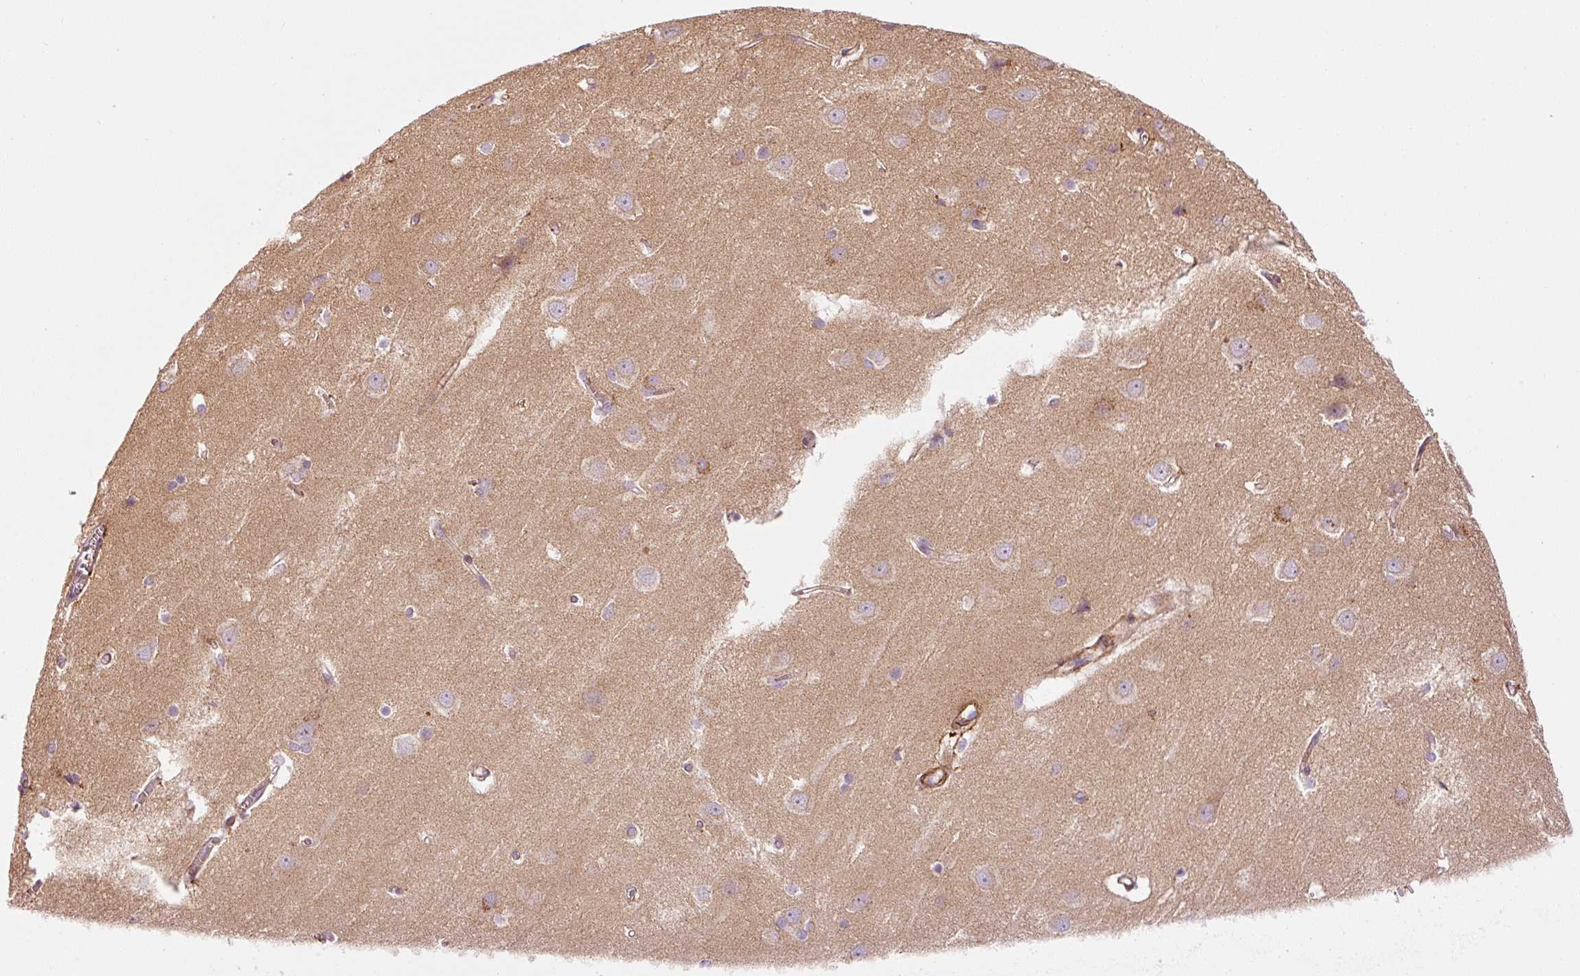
{"staining": {"intensity": "moderate", "quantity": ">75%", "location": "cytoplasmic/membranous"}, "tissue": "cerebral cortex", "cell_type": "Endothelial cells", "image_type": "normal", "snomed": [{"axis": "morphology", "description": "Normal tissue, NOS"}, {"axis": "topography", "description": "Cerebral cortex"}], "caption": "IHC of benign human cerebral cortex shows medium levels of moderate cytoplasmic/membranous staining in about >75% of endothelial cells. (DAB (3,3'-diaminobenzidine) IHC, brown staining for protein, blue staining for nuclei).", "gene": "LIMK2", "patient": {"sex": "male", "age": 37}}